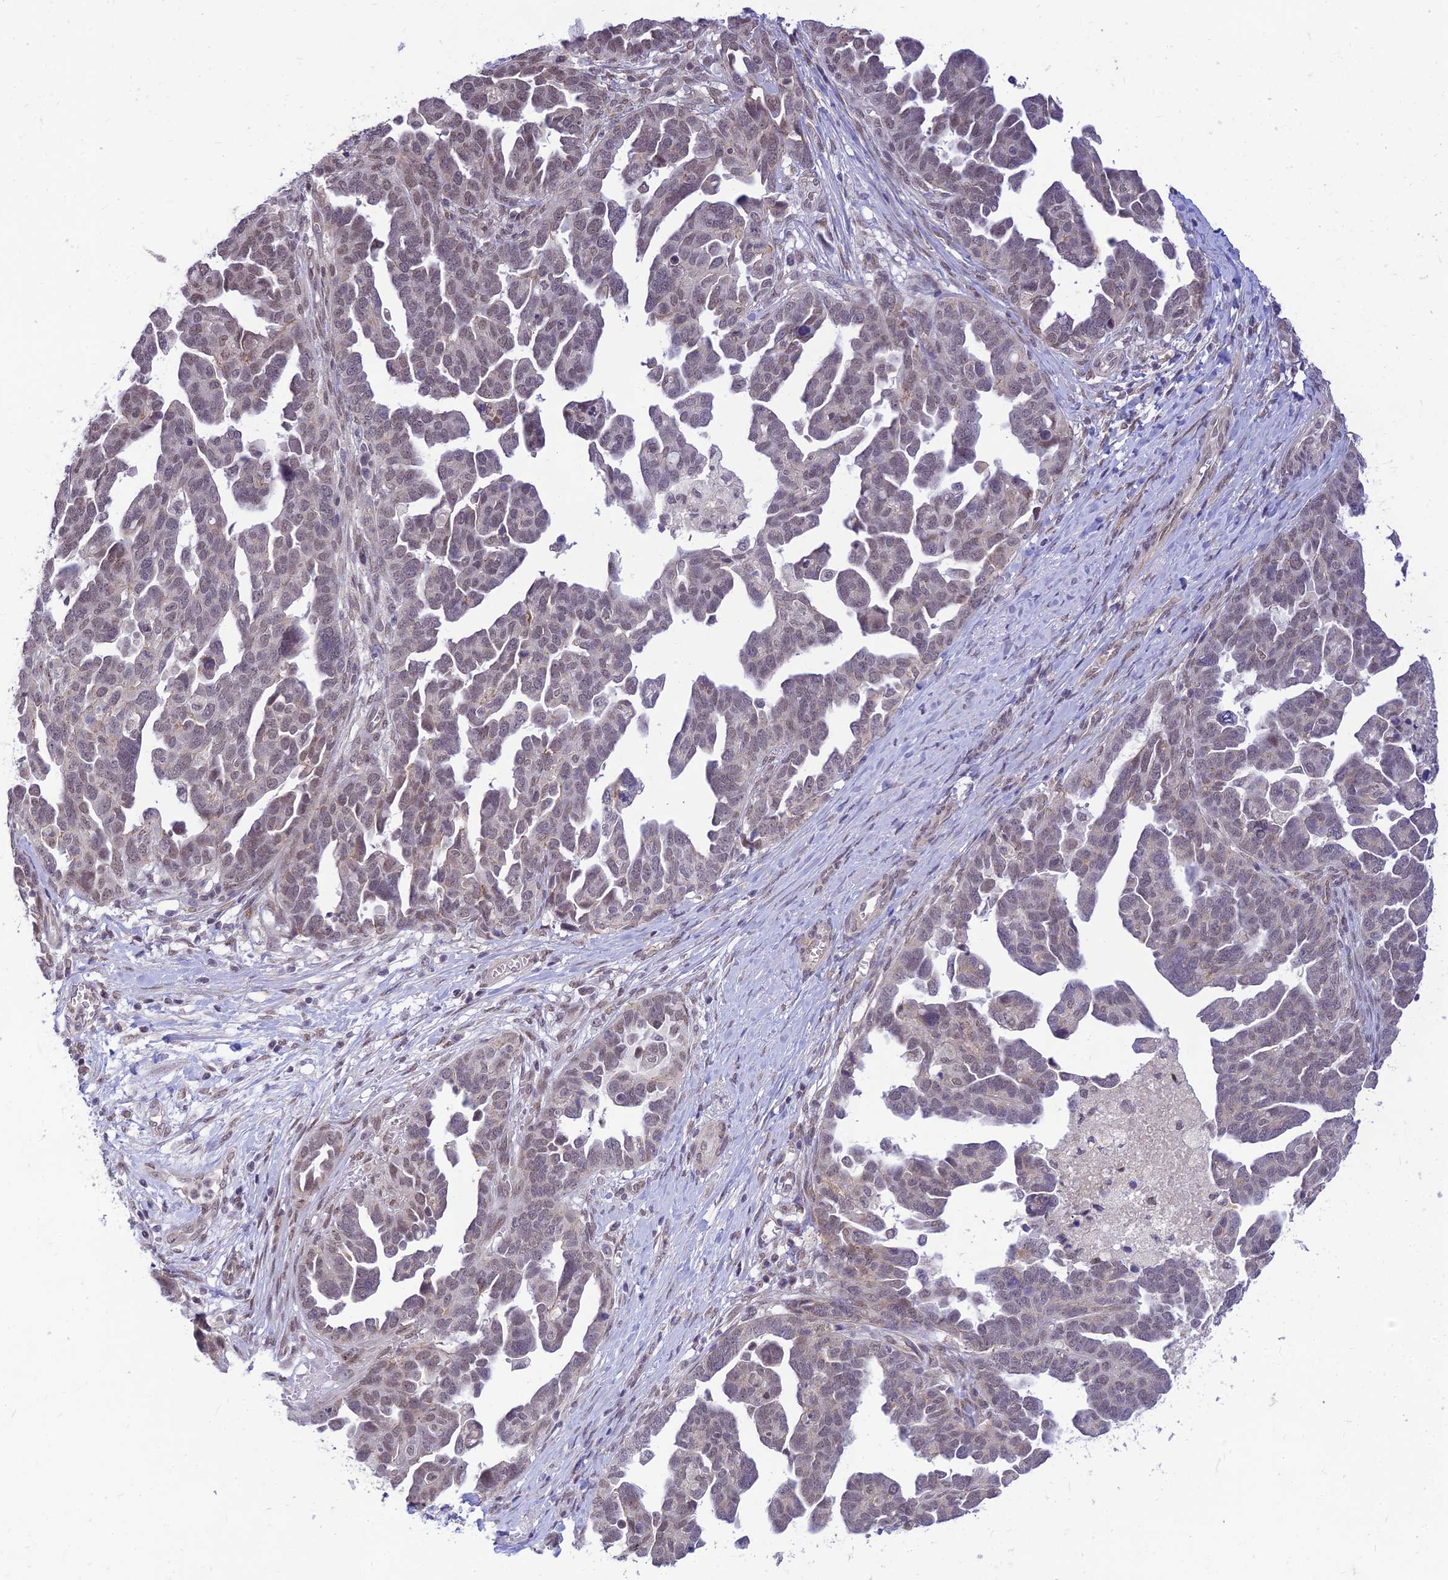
{"staining": {"intensity": "weak", "quantity": "25%-75%", "location": "nuclear"}, "tissue": "ovarian cancer", "cell_type": "Tumor cells", "image_type": "cancer", "snomed": [{"axis": "morphology", "description": "Cystadenocarcinoma, serous, NOS"}, {"axis": "topography", "description": "Ovary"}], "caption": "Weak nuclear expression for a protein is identified in approximately 25%-75% of tumor cells of ovarian serous cystadenocarcinoma using IHC.", "gene": "MICOS13", "patient": {"sex": "female", "age": 54}}